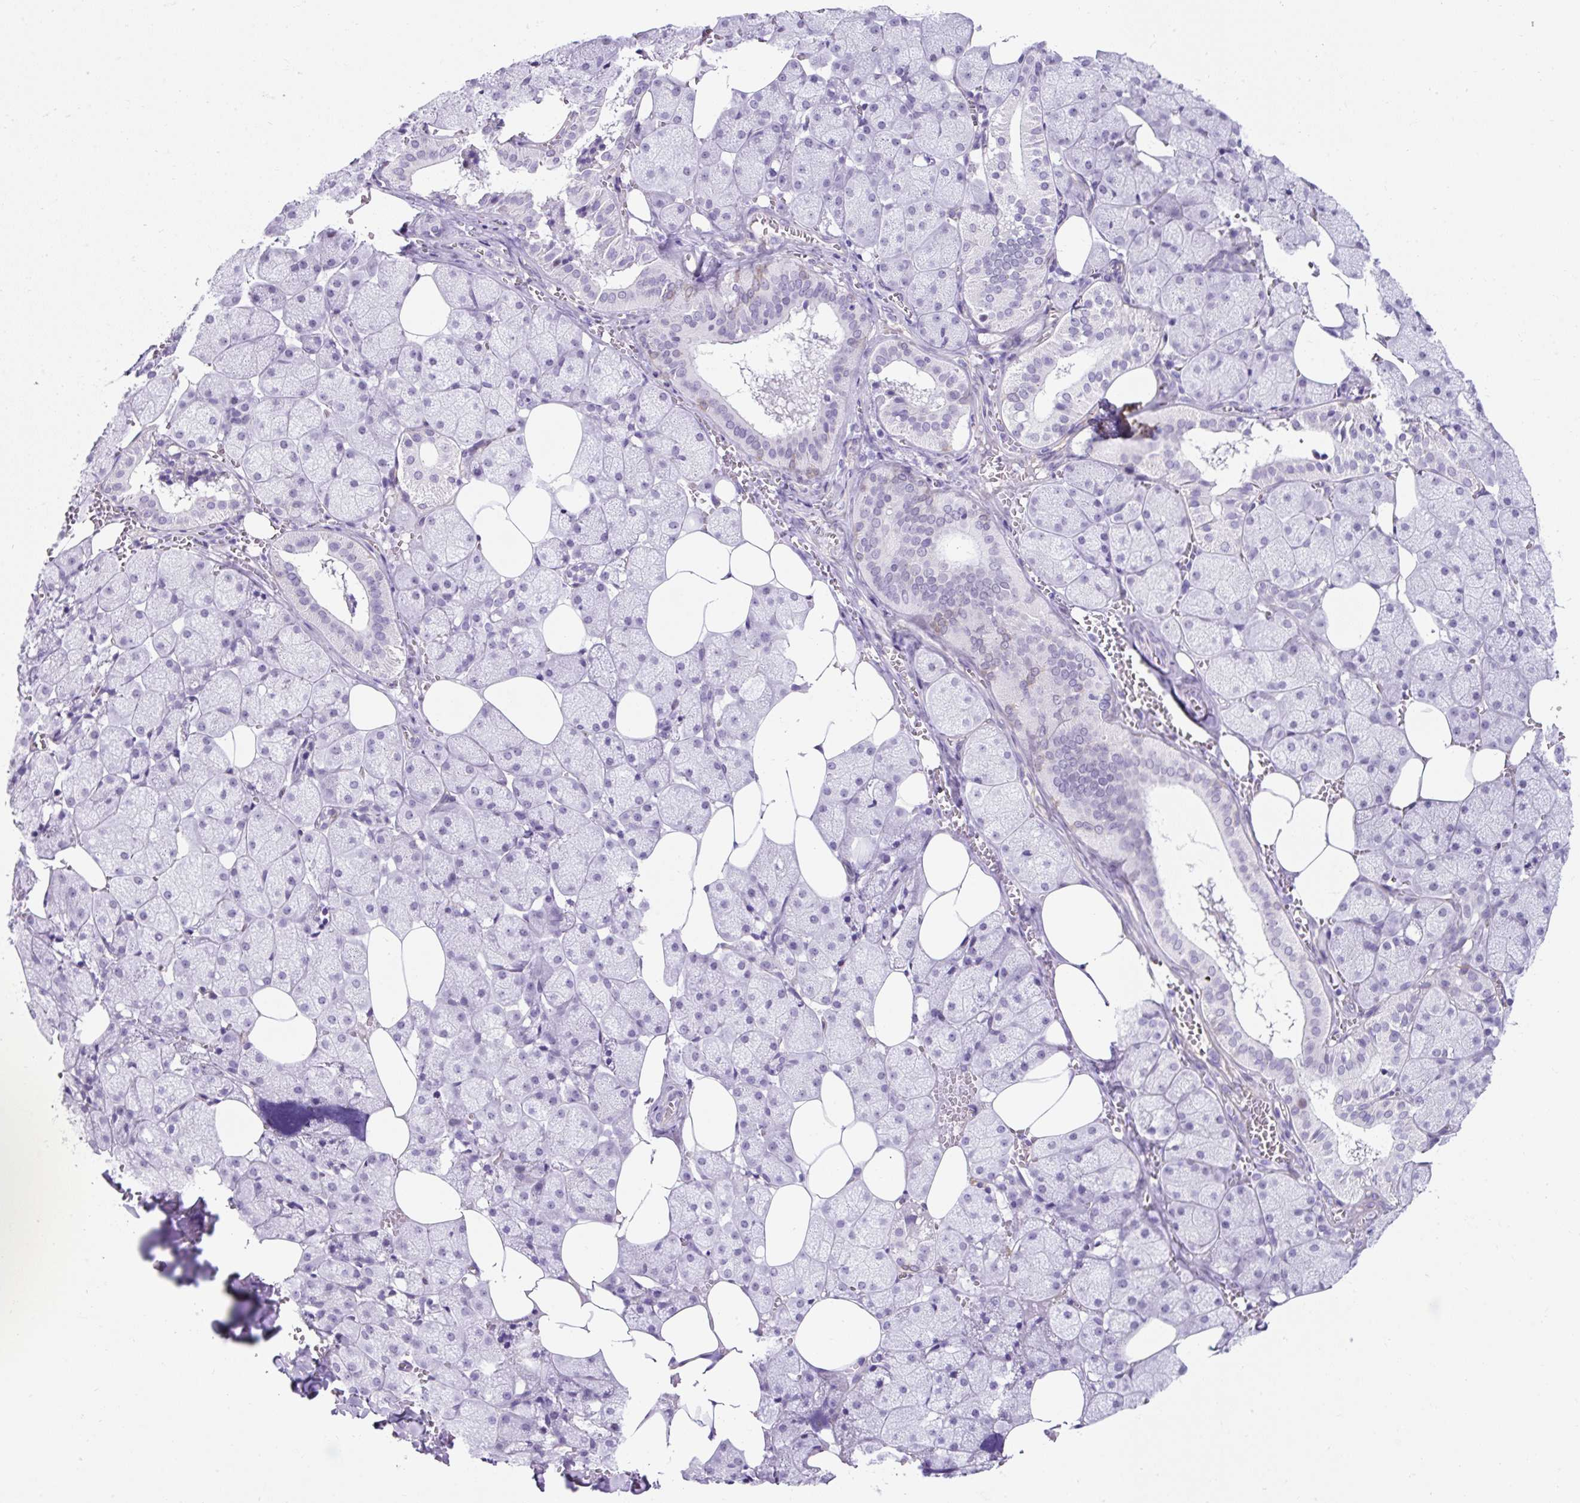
{"staining": {"intensity": "negative", "quantity": "none", "location": "none"}, "tissue": "salivary gland", "cell_type": "Glandular cells", "image_type": "normal", "snomed": [{"axis": "morphology", "description": "Normal tissue, NOS"}, {"axis": "topography", "description": "Salivary gland"}, {"axis": "topography", "description": "Peripheral nerve tissue"}], "caption": "IHC of benign salivary gland demonstrates no positivity in glandular cells. Brightfield microscopy of immunohistochemistry (IHC) stained with DAB (3,3'-diaminobenzidine) (brown) and hematoxylin (blue), captured at high magnification.", "gene": "KRT12", "patient": {"sex": "male", "age": 38}}